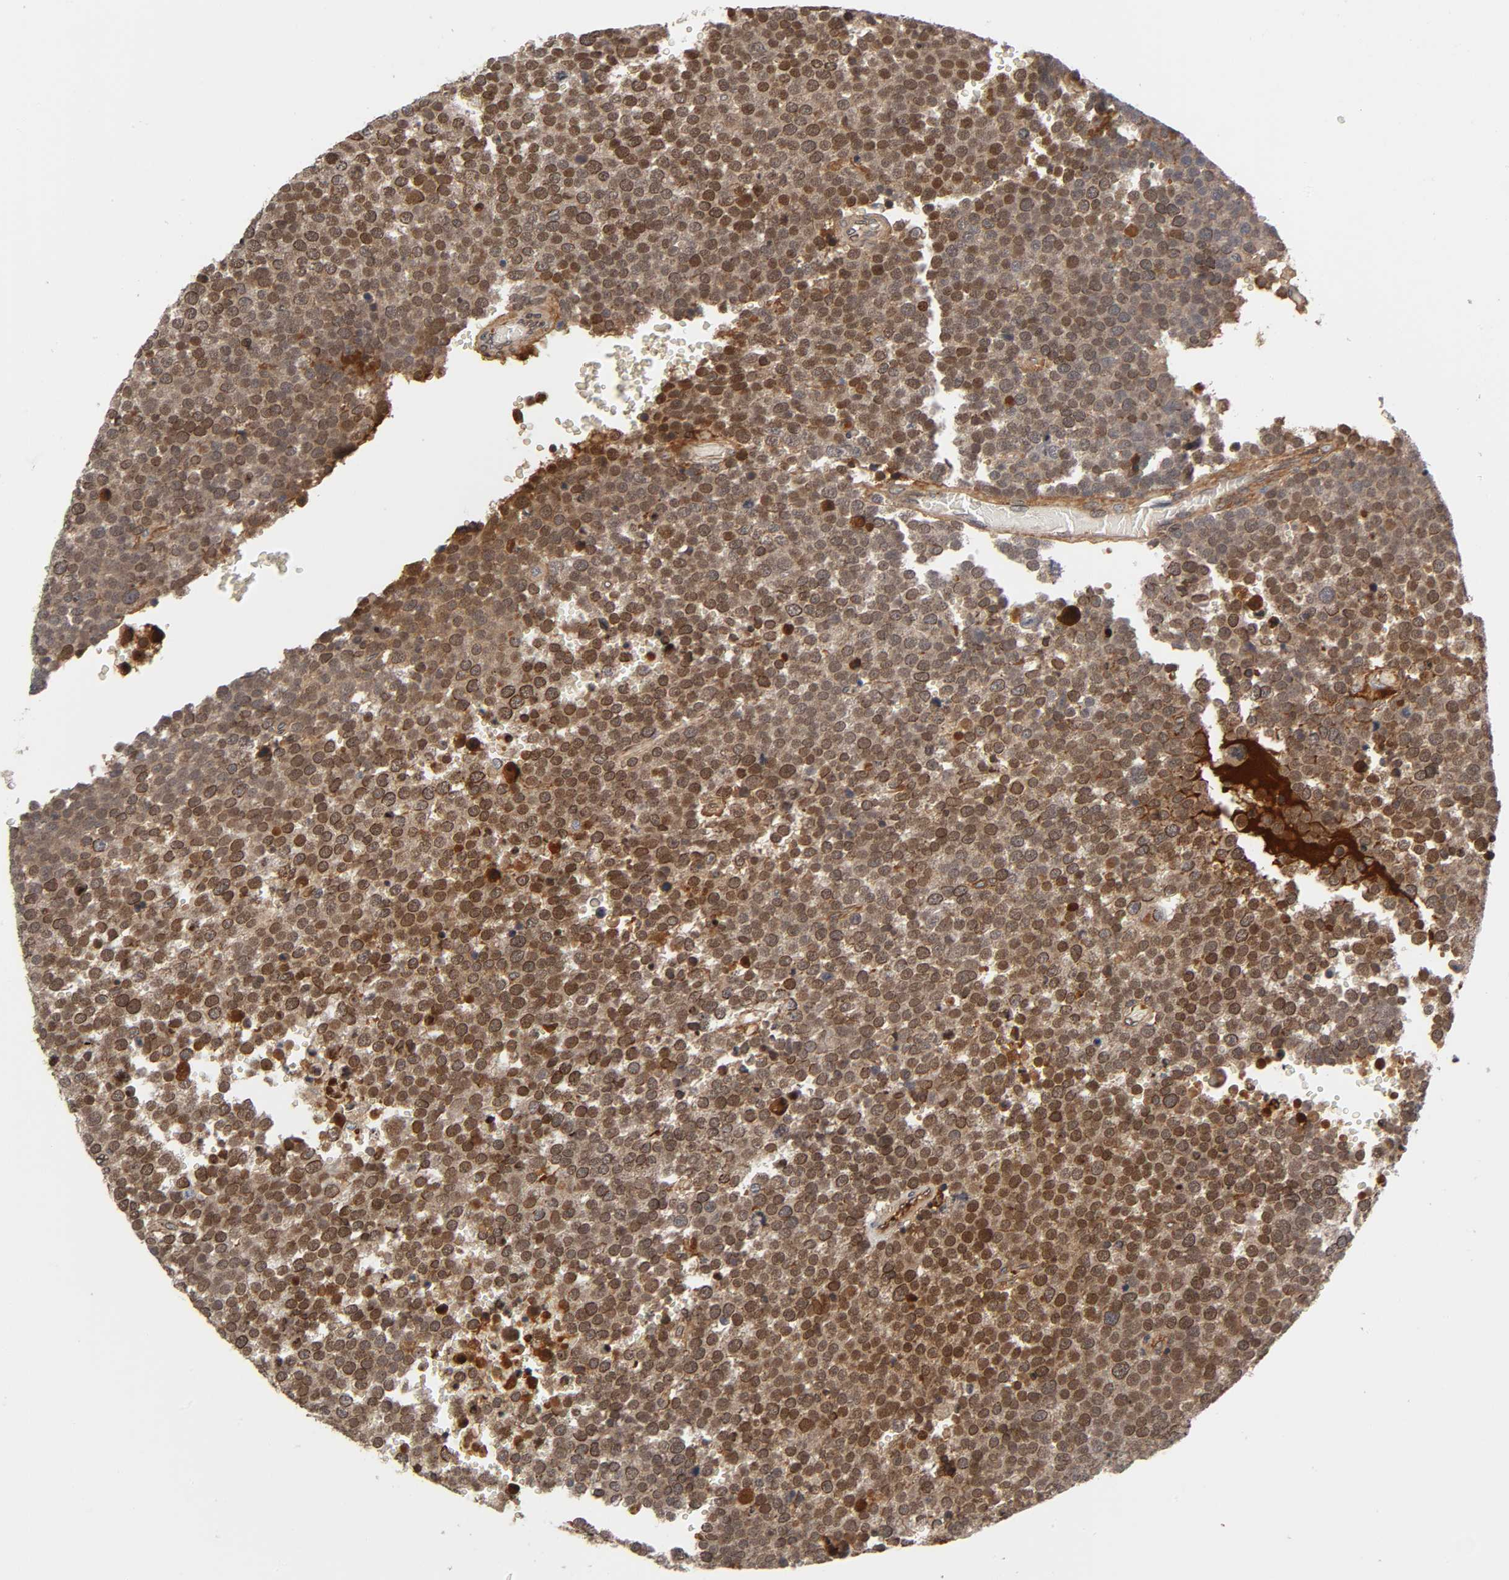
{"staining": {"intensity": "strong", "quantity": ">75%", "location": "cytoplasmic/membranous,nuclear"}, "tissue": "testis cancer", "cell_type": "Tumor cells", "image_type": "cancer", "snomed": [{"axis": "morphology", "description": "Seminoma, NOS"}, {"axis": "topography", "description": "Testis"}], "caption": "A brown stain shows strong cytoplasmic/membranous and nuclear expression of a protein in human seminoma (testis) tumor cells. The staining is performed using DAB (3,3'-diaminobenzidine) brown chromogen to label protein expression. The nuclei are counter-stained blue using hematoxylin.", "gene": "CPN2", "patient": {"sex": "male", "age": 71}}